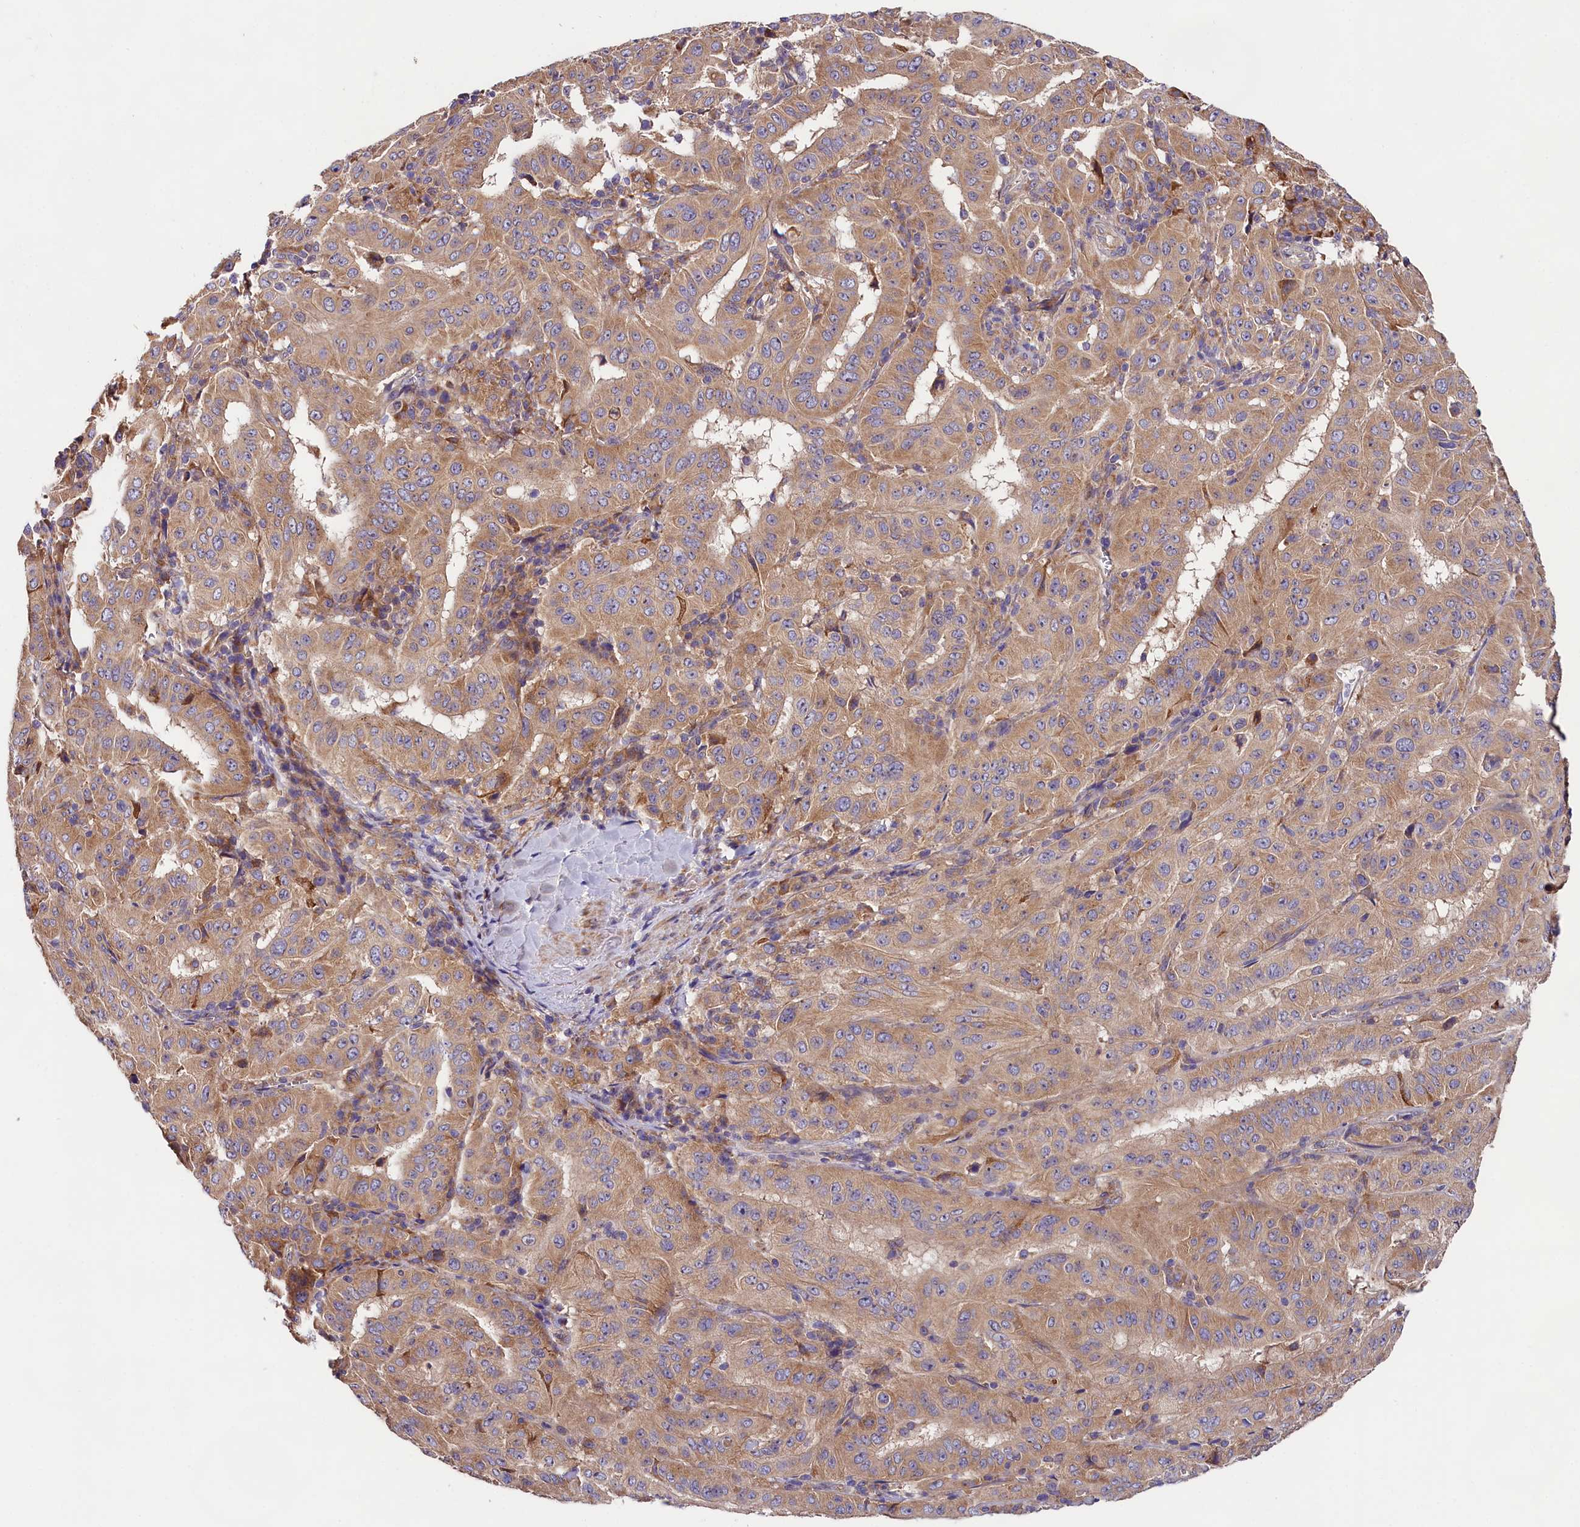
{"staining": {"intensity": "moderate", "quantity": ">75%", "location": "cytoplasmic/membranous"}, "tissue": "pancreatic cancer", "cell_type": "Tumor cells", "image_type": "cancer", "snomed": [{"axis": "morphology", "description": "Adenocarcinoma, NOS"}, {"axis": "topography", "description": "Pancreas"}], "caption": "Tumor cells display medium levels of moderate cytoplasmic/membranous expression in approximately >75% of cells in pancreatic cancer (adenocarcinoma).", "gene": "SPG11", "patient": {"sex": "male", "age": 63}}